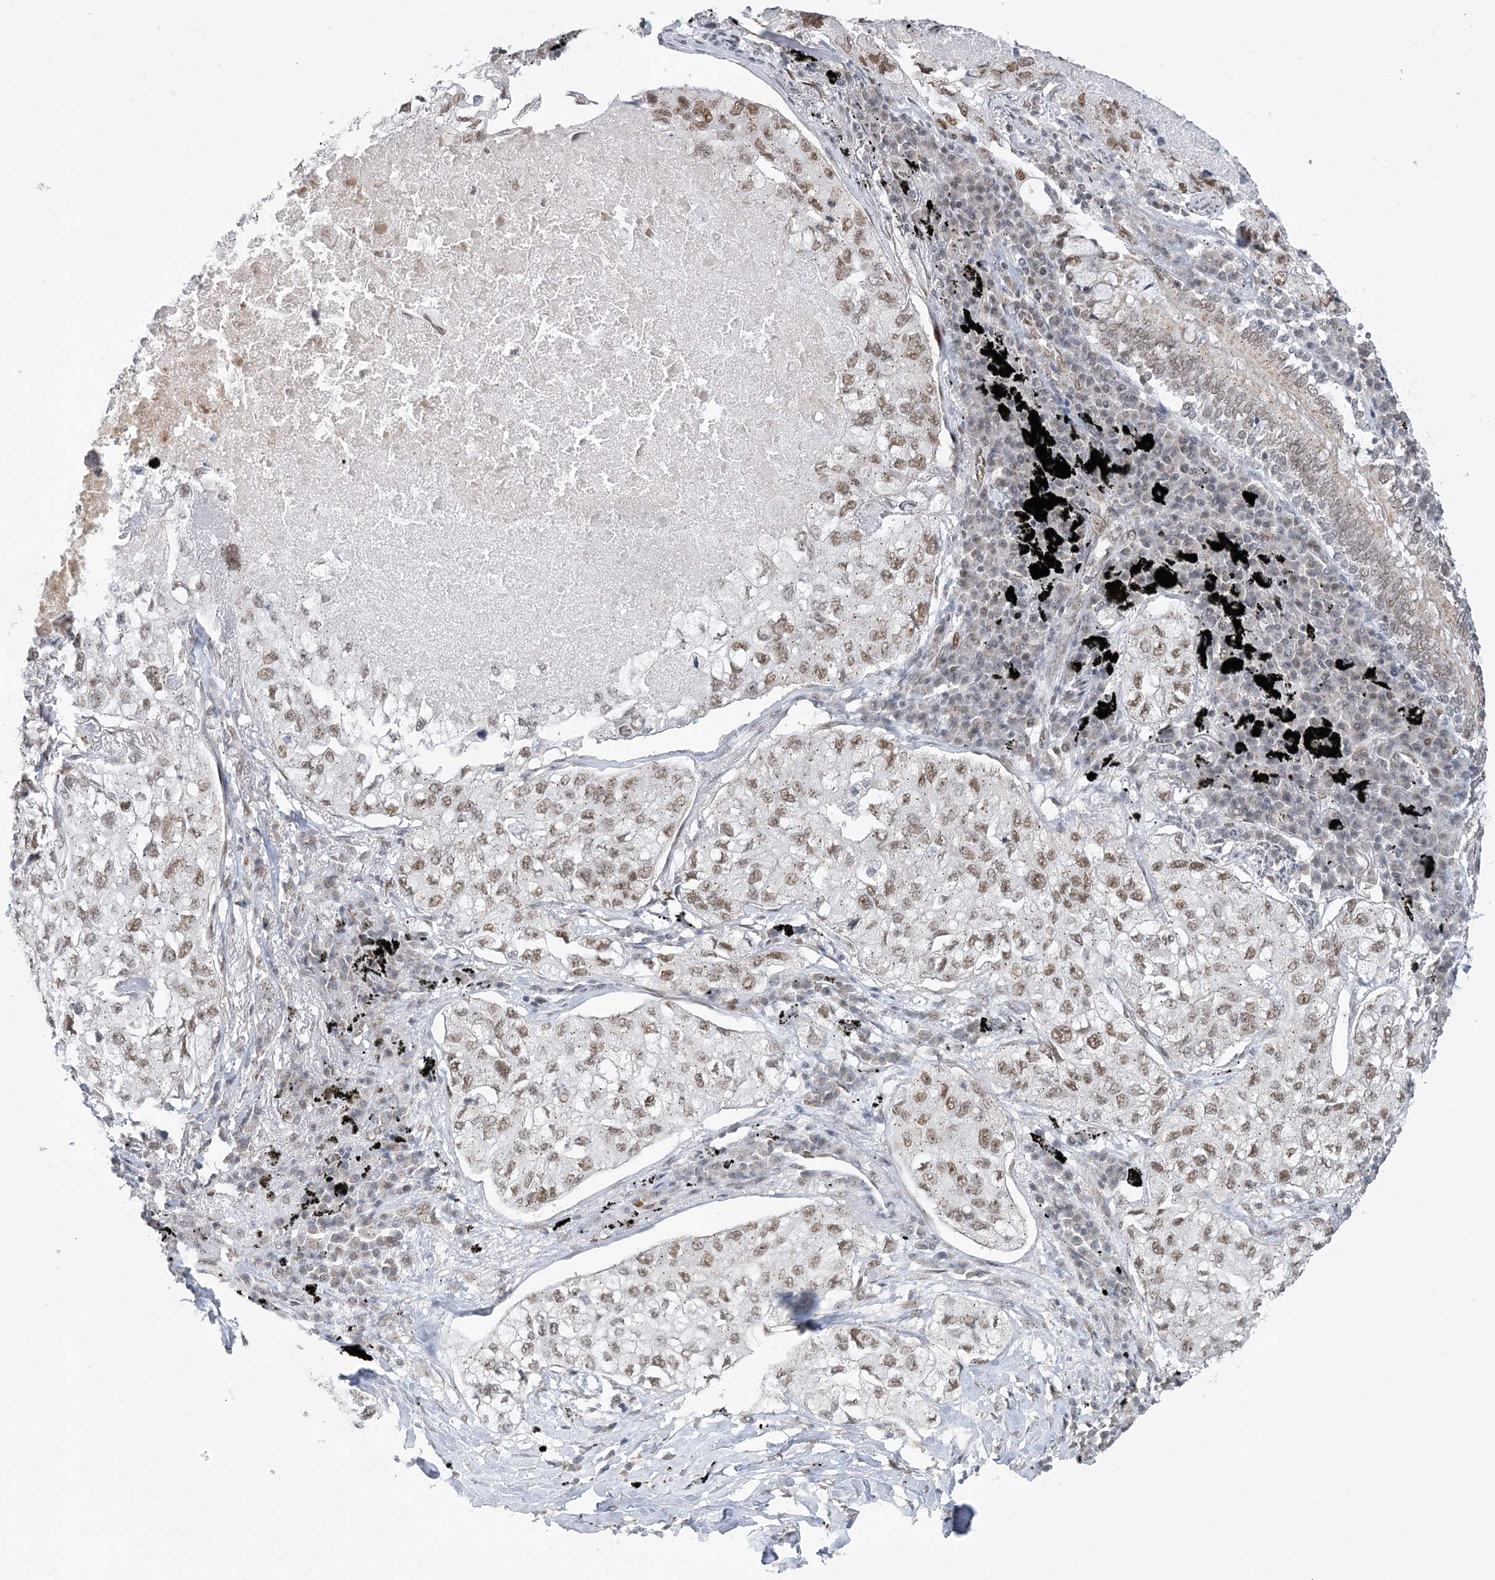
{"staining": {"intensity": "moderate", "quantity": ">75%", "location": "nuclear"}, "tissue": "lung cancer", "cell_type": "Tumor cells", "image_type": "cancer", "snomed": [{"axis": "morphology", "description": "Adenocarcinoma, NOS"}, {"axis": "topography", "description": "Lung"}], "caption": "A brown stain labels moderate nuclear positivity of a protein in lung cancer (adenocarcinoma) tumor cells.", "gene": "WAC", "patient": {"sex": "male", "age": 65}}